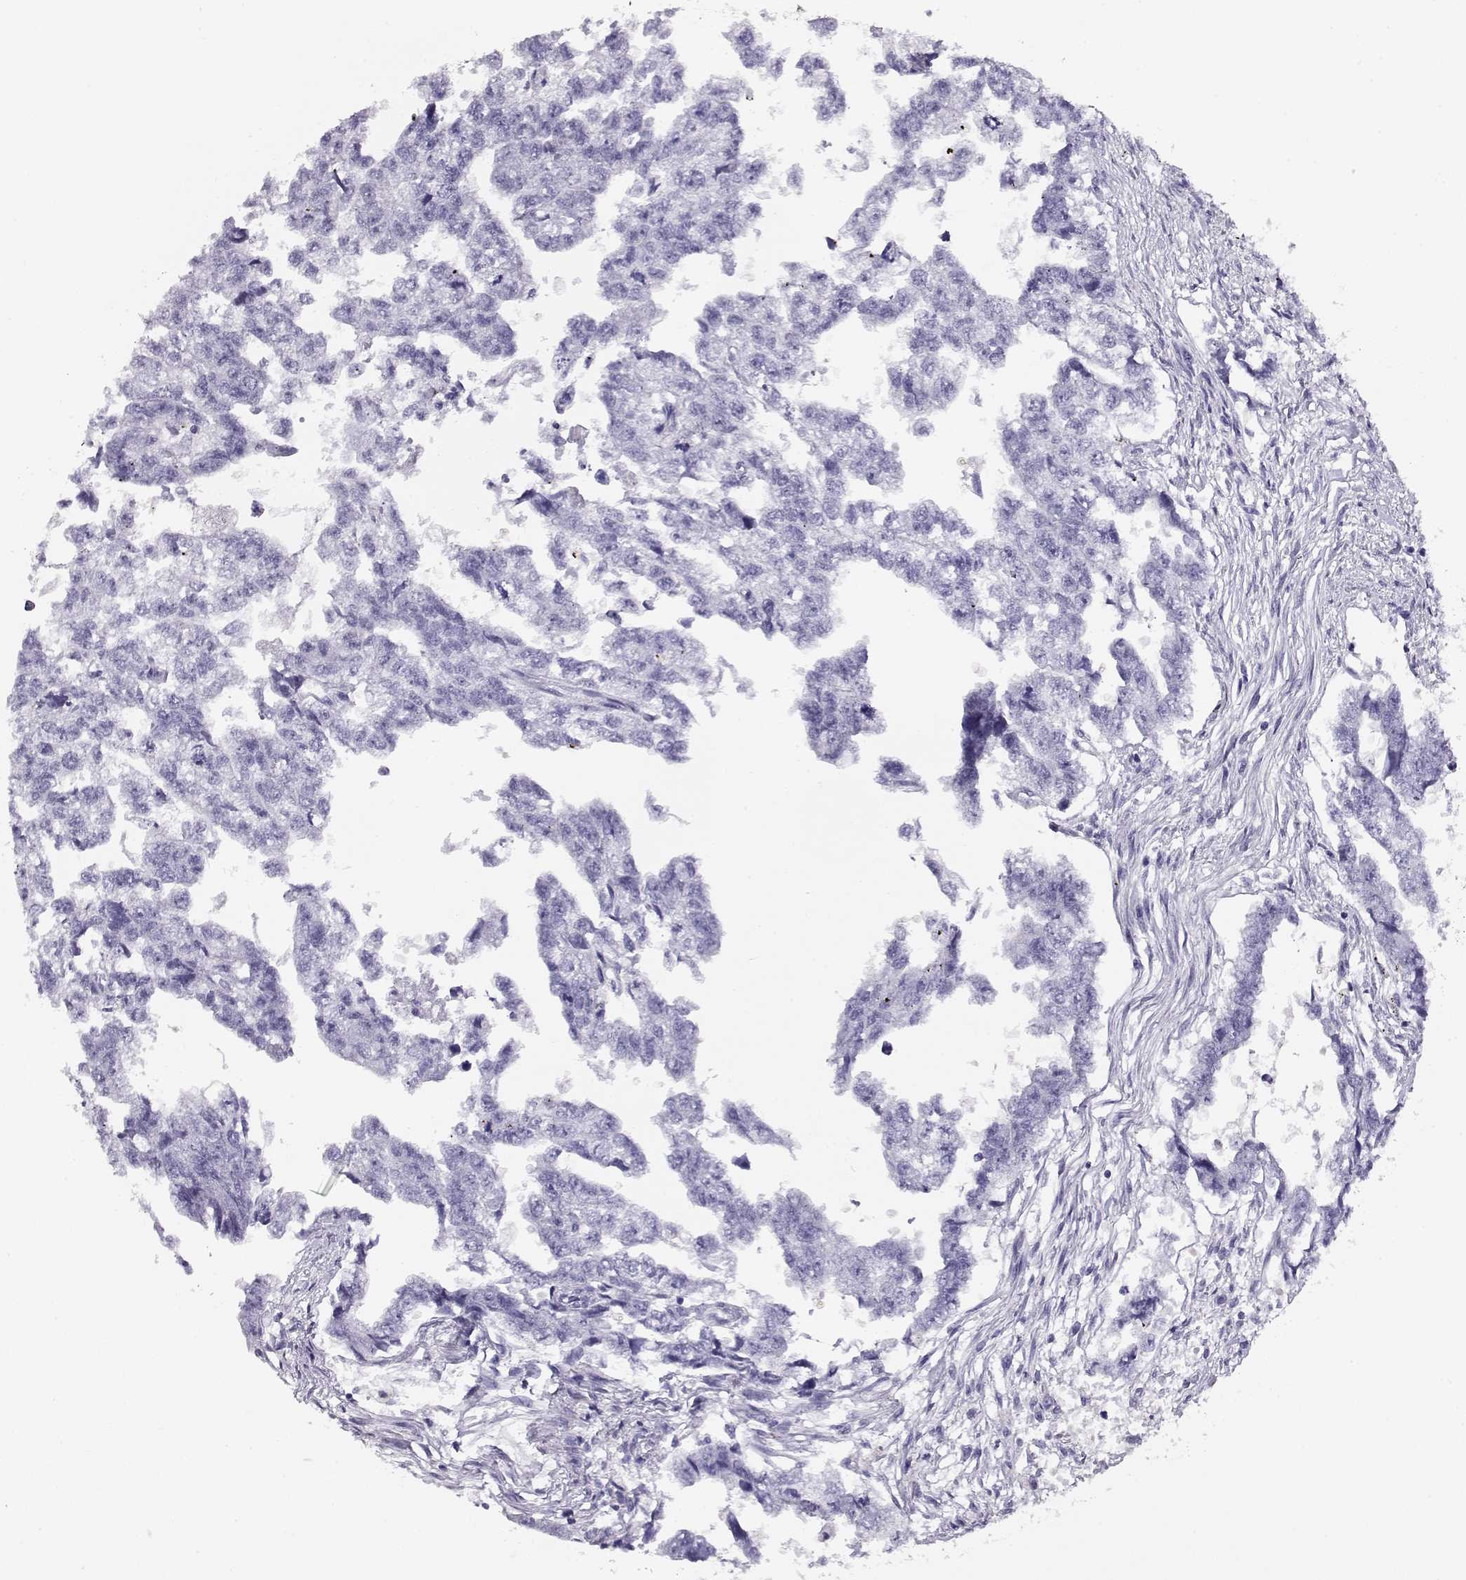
{"staining": {"intensity": "negative", "quantity": "none", "location": "none"}, "tissue": "testis cancer", "cell_type": "Tumor cells", "image_type": "cancer", "snomed": [{"axis": "morphology", "description": "Carcinoma, Embryonal, NOS"}, {"axis": "morphology", "description": "Teratoma, malignant, NOS"}, {"axis": "topography", "description": "Testis"}], "caption": "Photomicrograph shows no protein staining in tumor cells of malignant teratoma (testis) tissue. The staining was performed using DAB (3,3'-diaminobenzidine) to visualize the protein expression in brown, while the nuclei were stained in blue with hematoxylin (Magnification: 20x).", "gene": "CRX", "patient": {"sex": "male", "age": 44}}